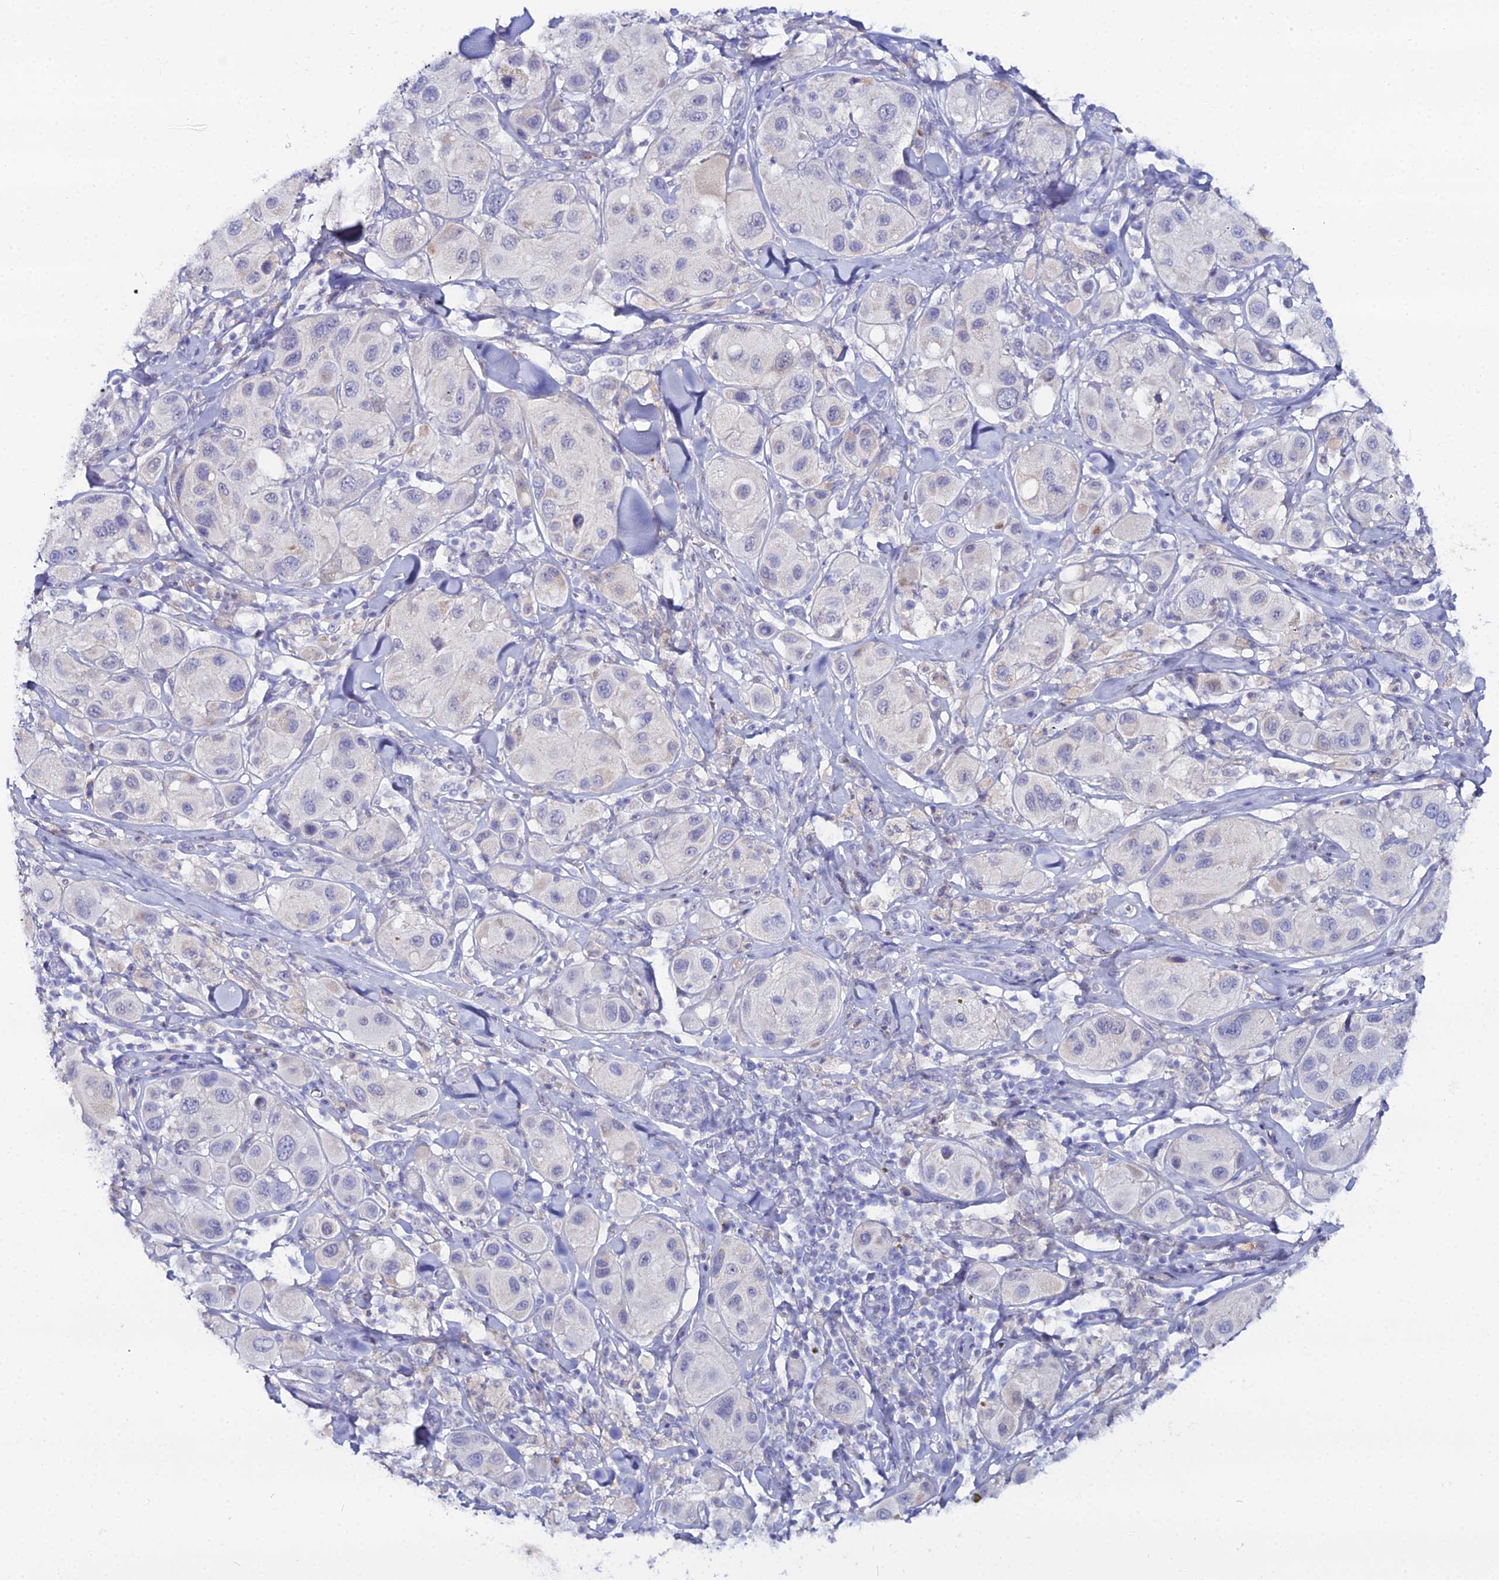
{"staining": {"intensity": "negative", "quantity": "none", "location": "none"}, "tissue": "melanoma", "cell_type": "Tumor cells", "image_type": "cancer", "snomed": [{"axis": "morphology", "description": "Malignant melanoma, Metastatic site"}, {"axis": "topography", "description": "Skin"}], "caption": "IHC micrograph of neoplastic tissue: human malignant melanoma (metastatic site) stained with DAB reveals no significant protein staining in tumor cells.", "gene": "DHX34", "patient": {"sex": "male", "age": 41}}